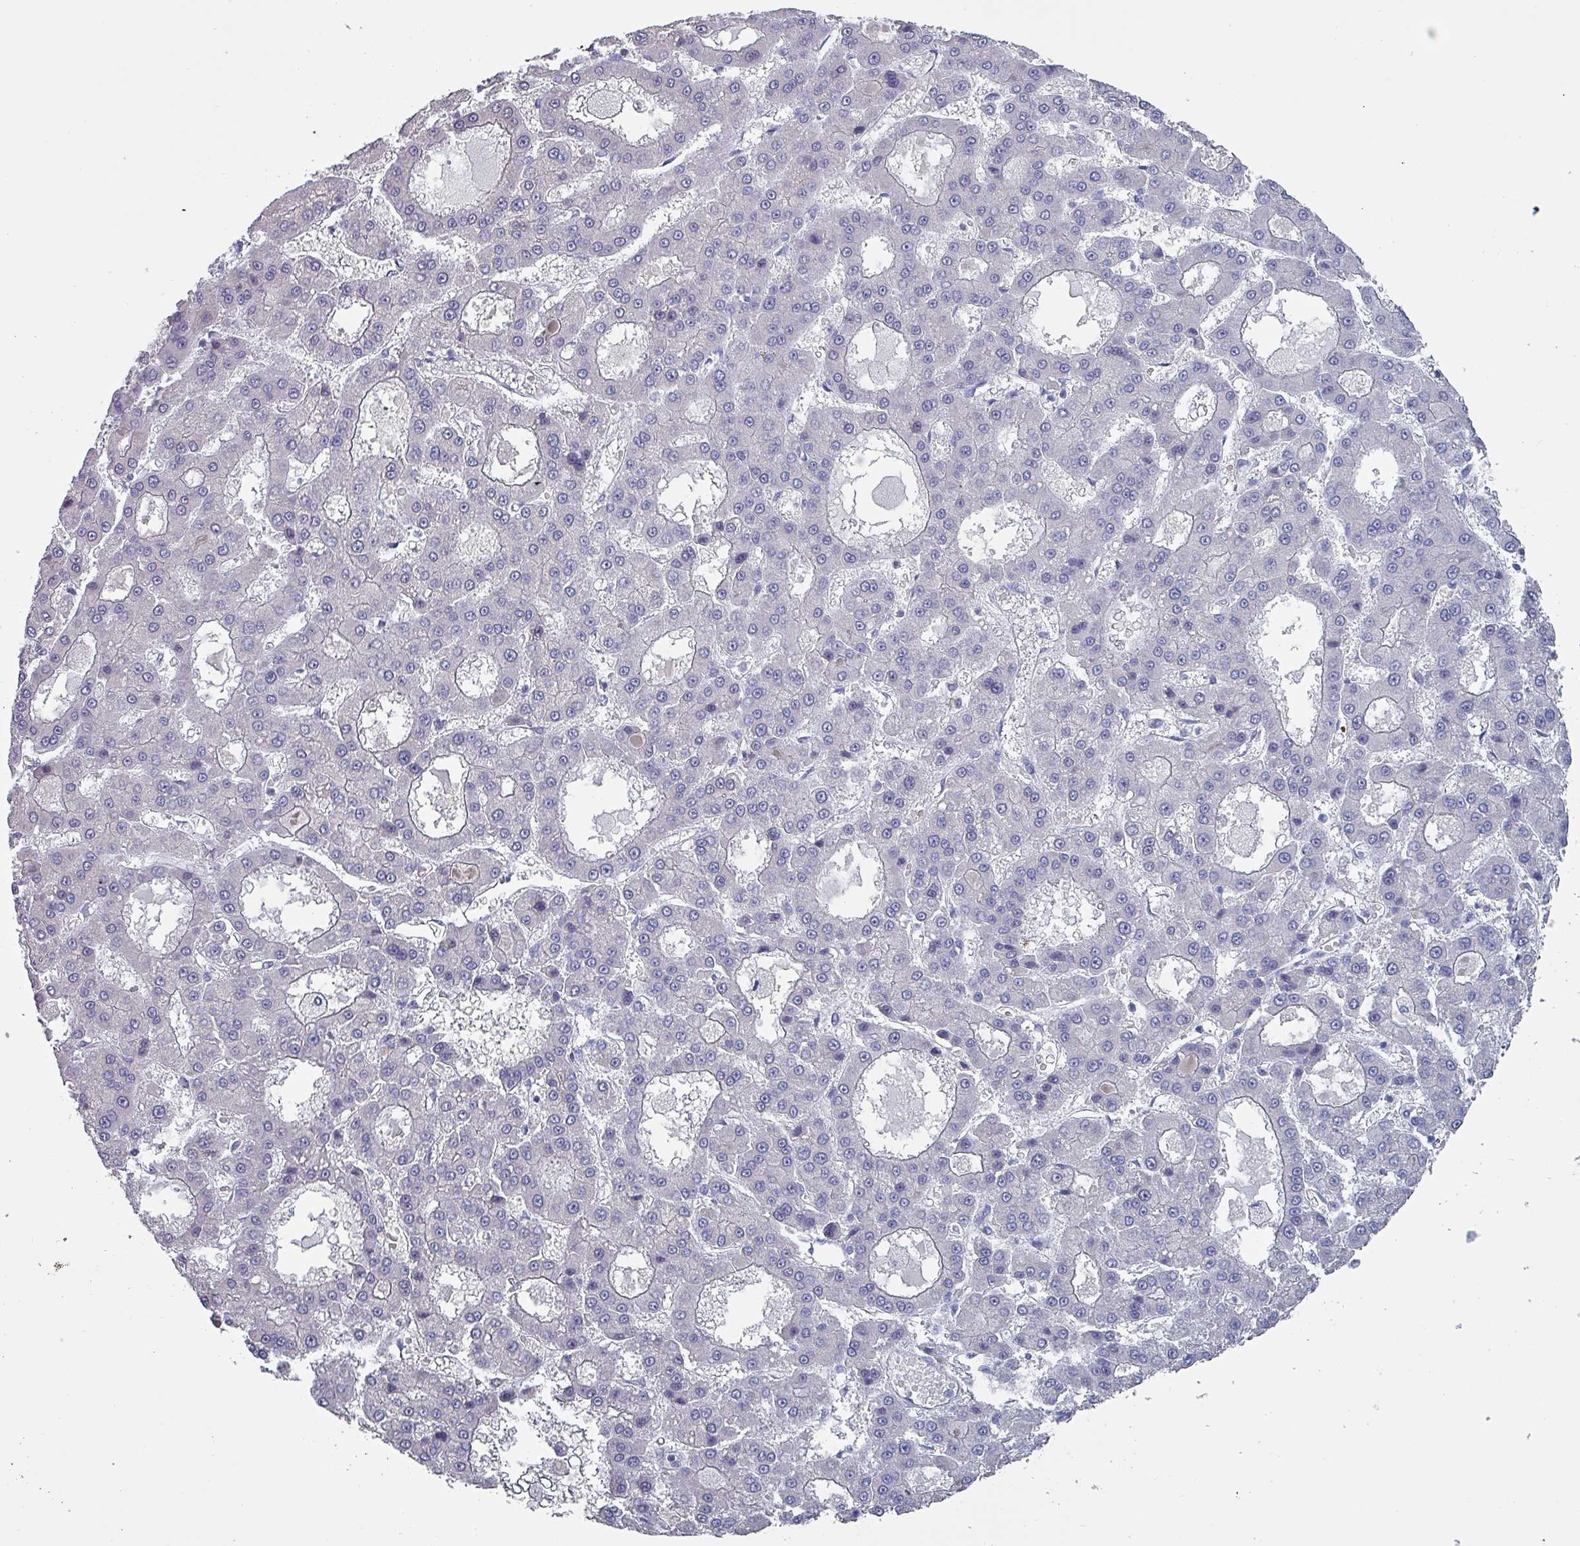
{"staining": {"intensity": "negative", "quantity": "none", "location": "none"}, "tissue": "liver cancer", "cell_type": "Tumor cells", "image_type": "cancer", "snomed": [{"axis": "morphology", "description": "Carcinoma, Hepatocellular, NOS"}, {"axis": "topography", "description": "Liver"}], "caption": "Hepatocellular carcinoma (liver) was stained to show a protein in brown. There is no significant expression in tumor cells.", "gene": "INS-IGF2", "patient": {"sex": "male", "age": 70}}